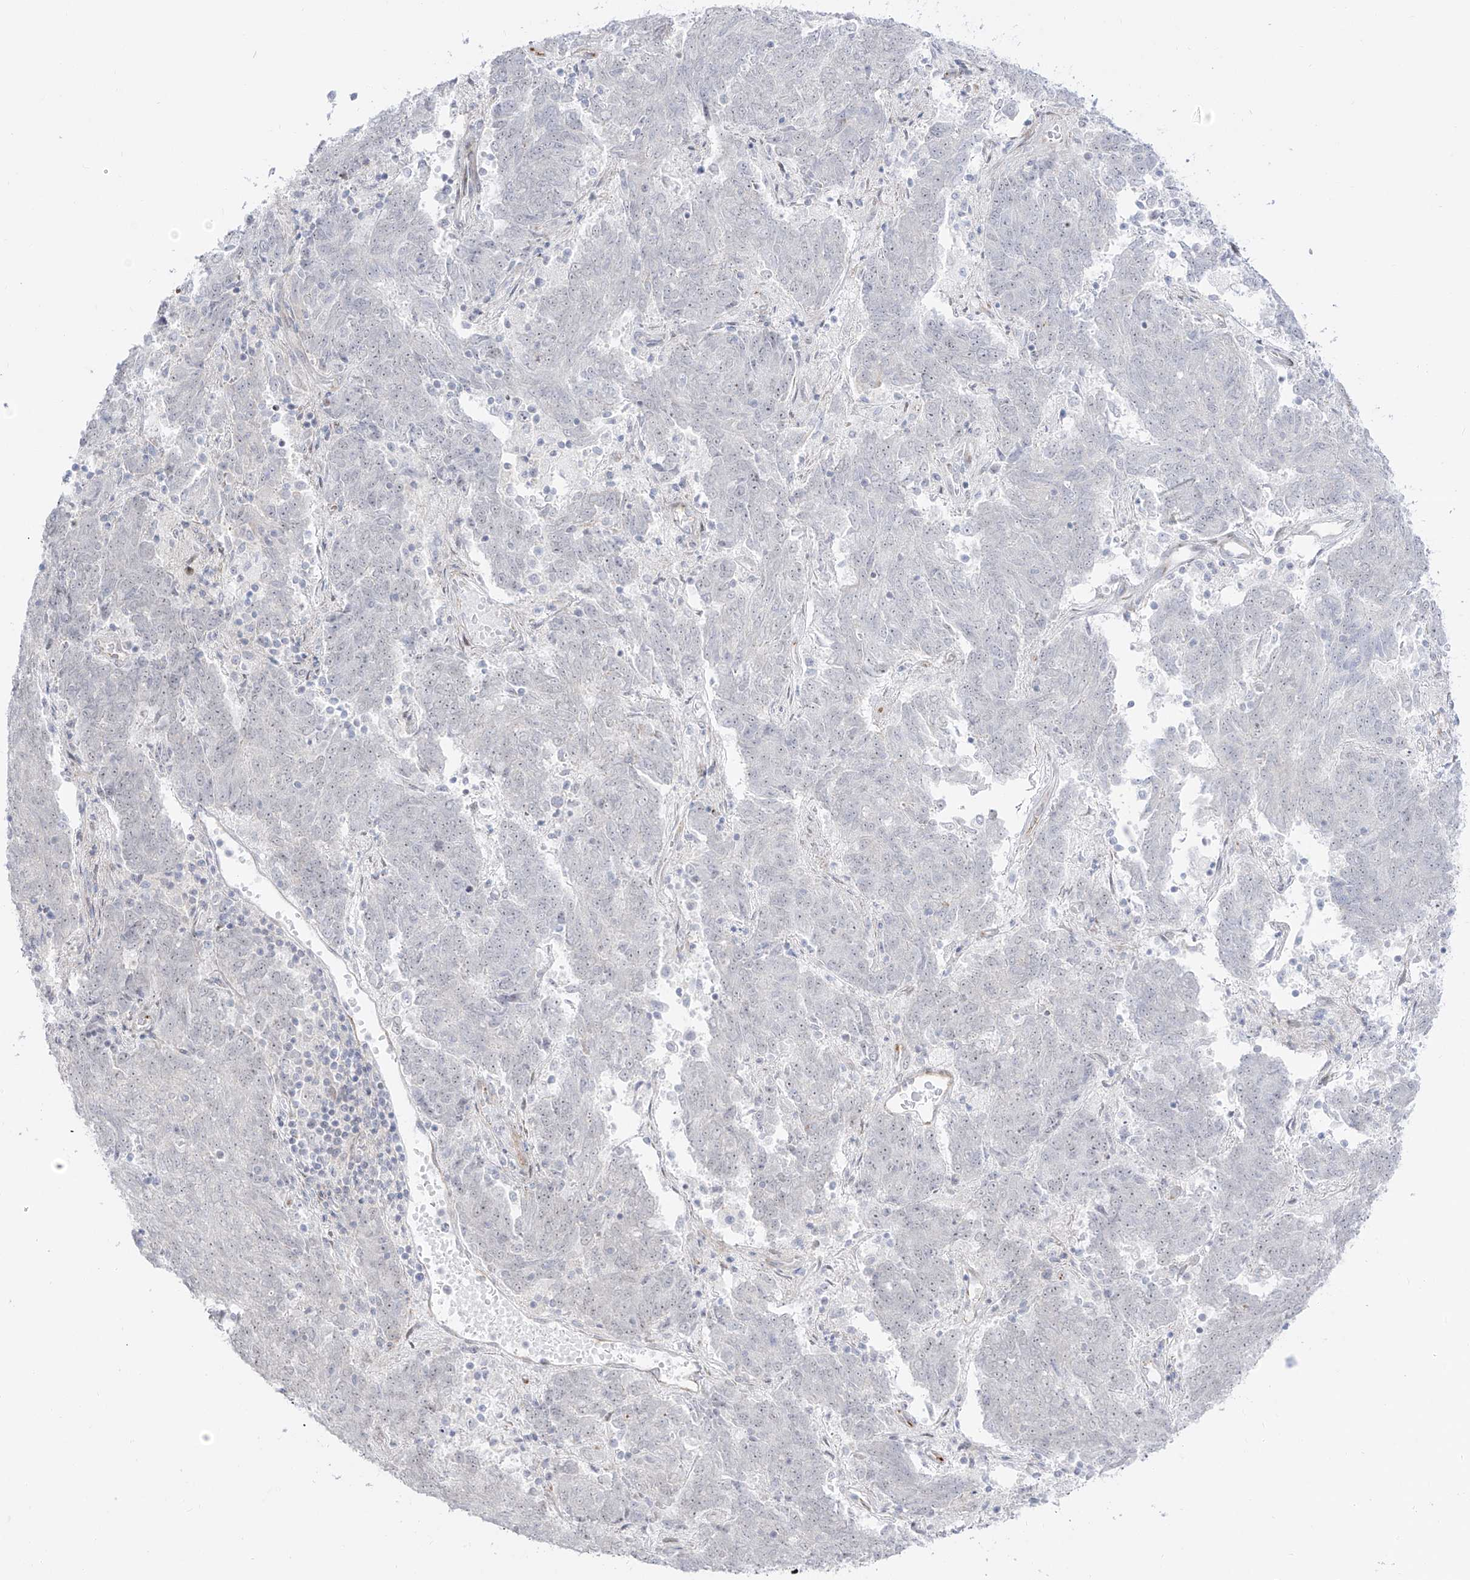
{"staining": {"intensity": "negative", "quantity": "none", "location": "none"}, "tissue": "endometrial cancer", "cell_type": "Tumor cells", "image_type": "cancer", "snomed": [{"axis": "morphology", "description": "Adenocarcinoma, NOS"}, {"axis": "topography", "description": "Endometrium"}], "caption": "This is an immunohistochemistry (IHC) histopathology image of human endometrial adenocarcinoma. There is no positivity in tumor cells.", "gene": "ZNF180", "patient": {"sex": "female", "age": 80}}